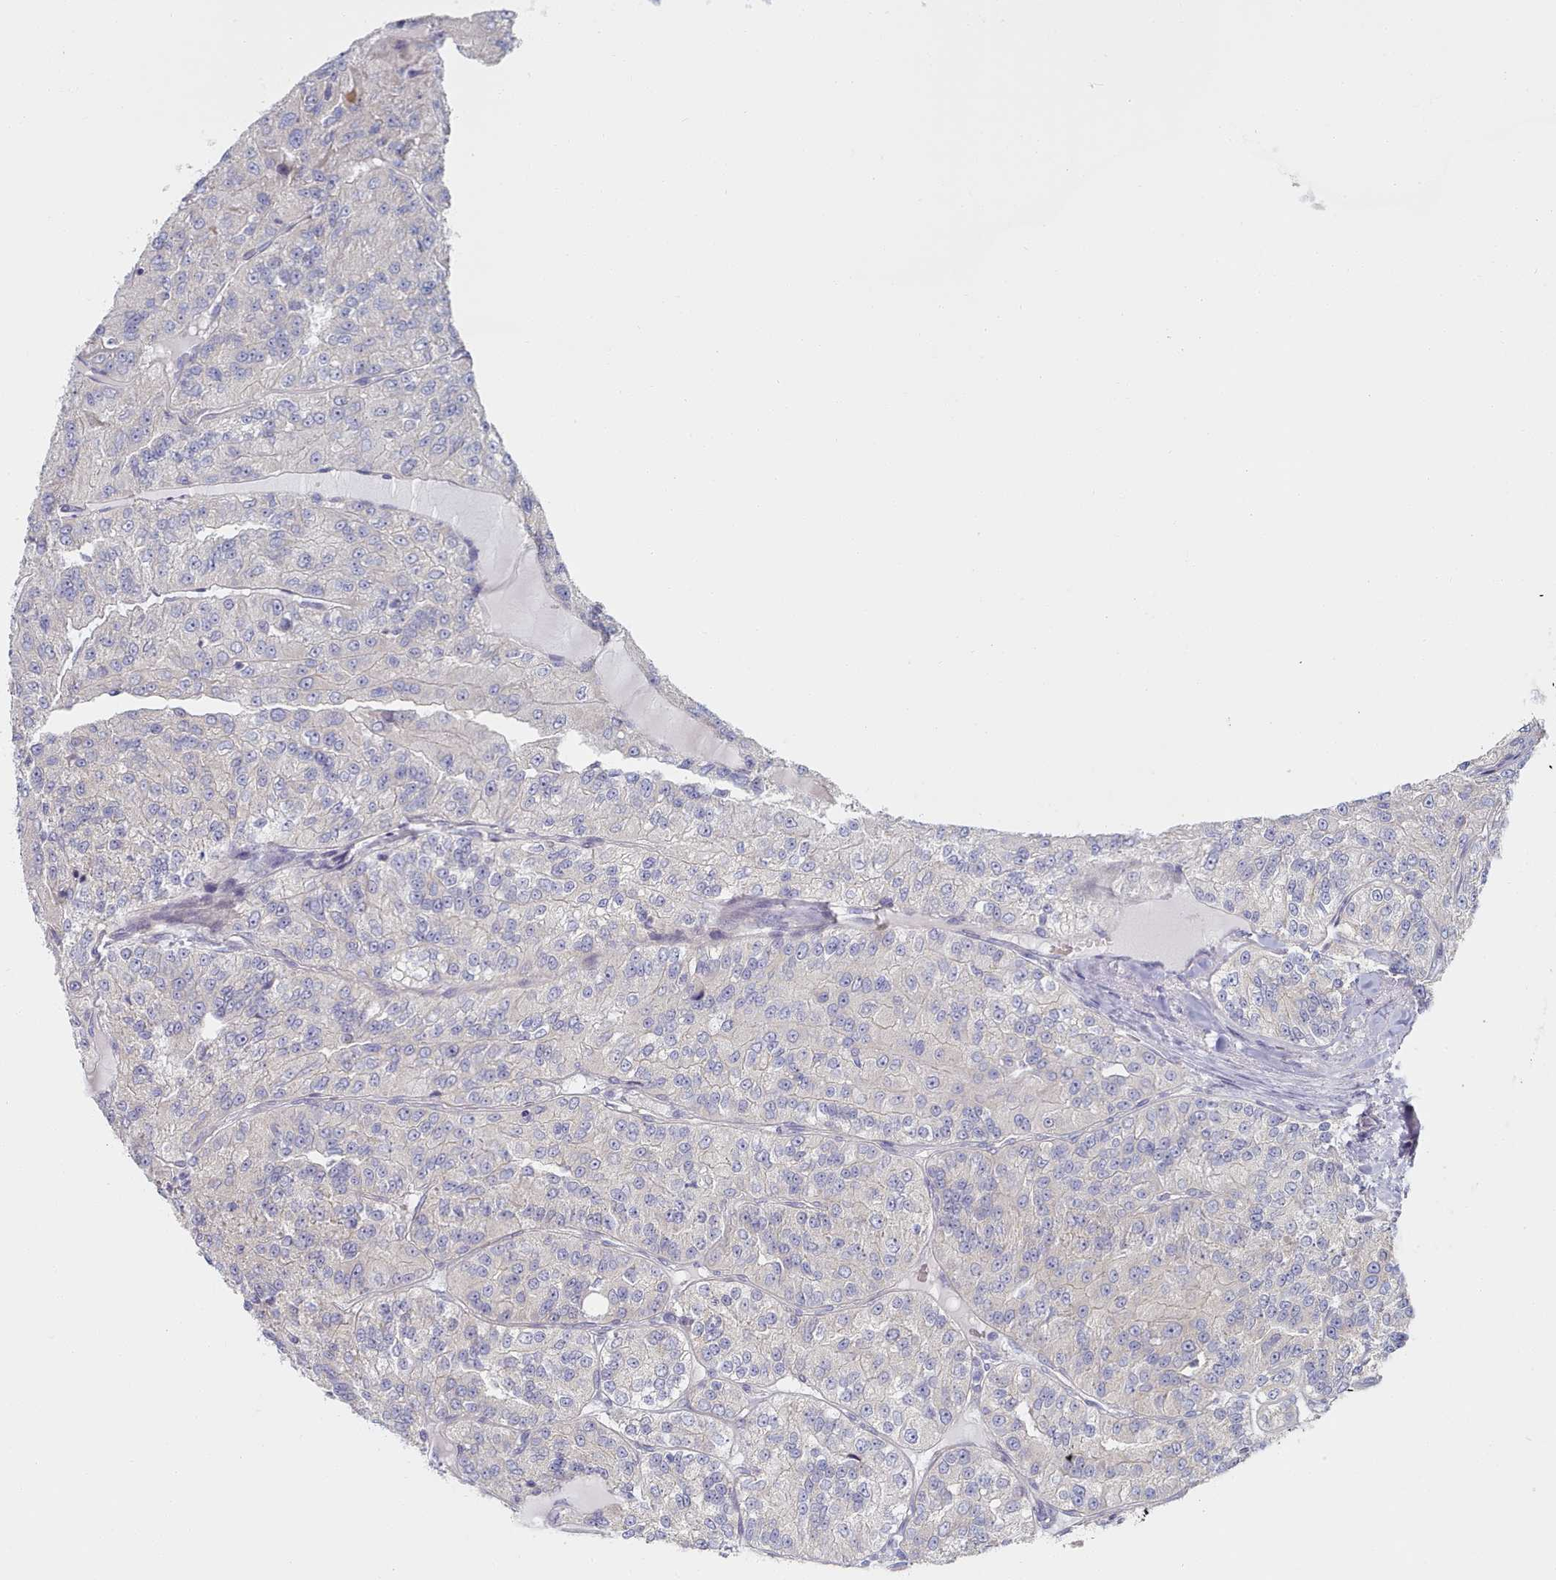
{"staining": {"intensity": "negative", "quantity": "none", "location": "none"}, "tissue": "renal cancer", "cell_type": "Tumor cells", "image_type": "cancer", "snomed": [{"axis": "morphology", "description": "Adenocarcinoma, NOS"}, {"axis": "topography", "description": "Kidney"}], "caption": "High power microscopy image of an immunohistochemistry (IHC) histopathology image of renal adenocarcinoma, revealing no significant staining in tumor cells. (DAB immunohistochemistry, high magnification).", "gene": "TYW1B", "patient": {"sex": "female", "age": 63}}